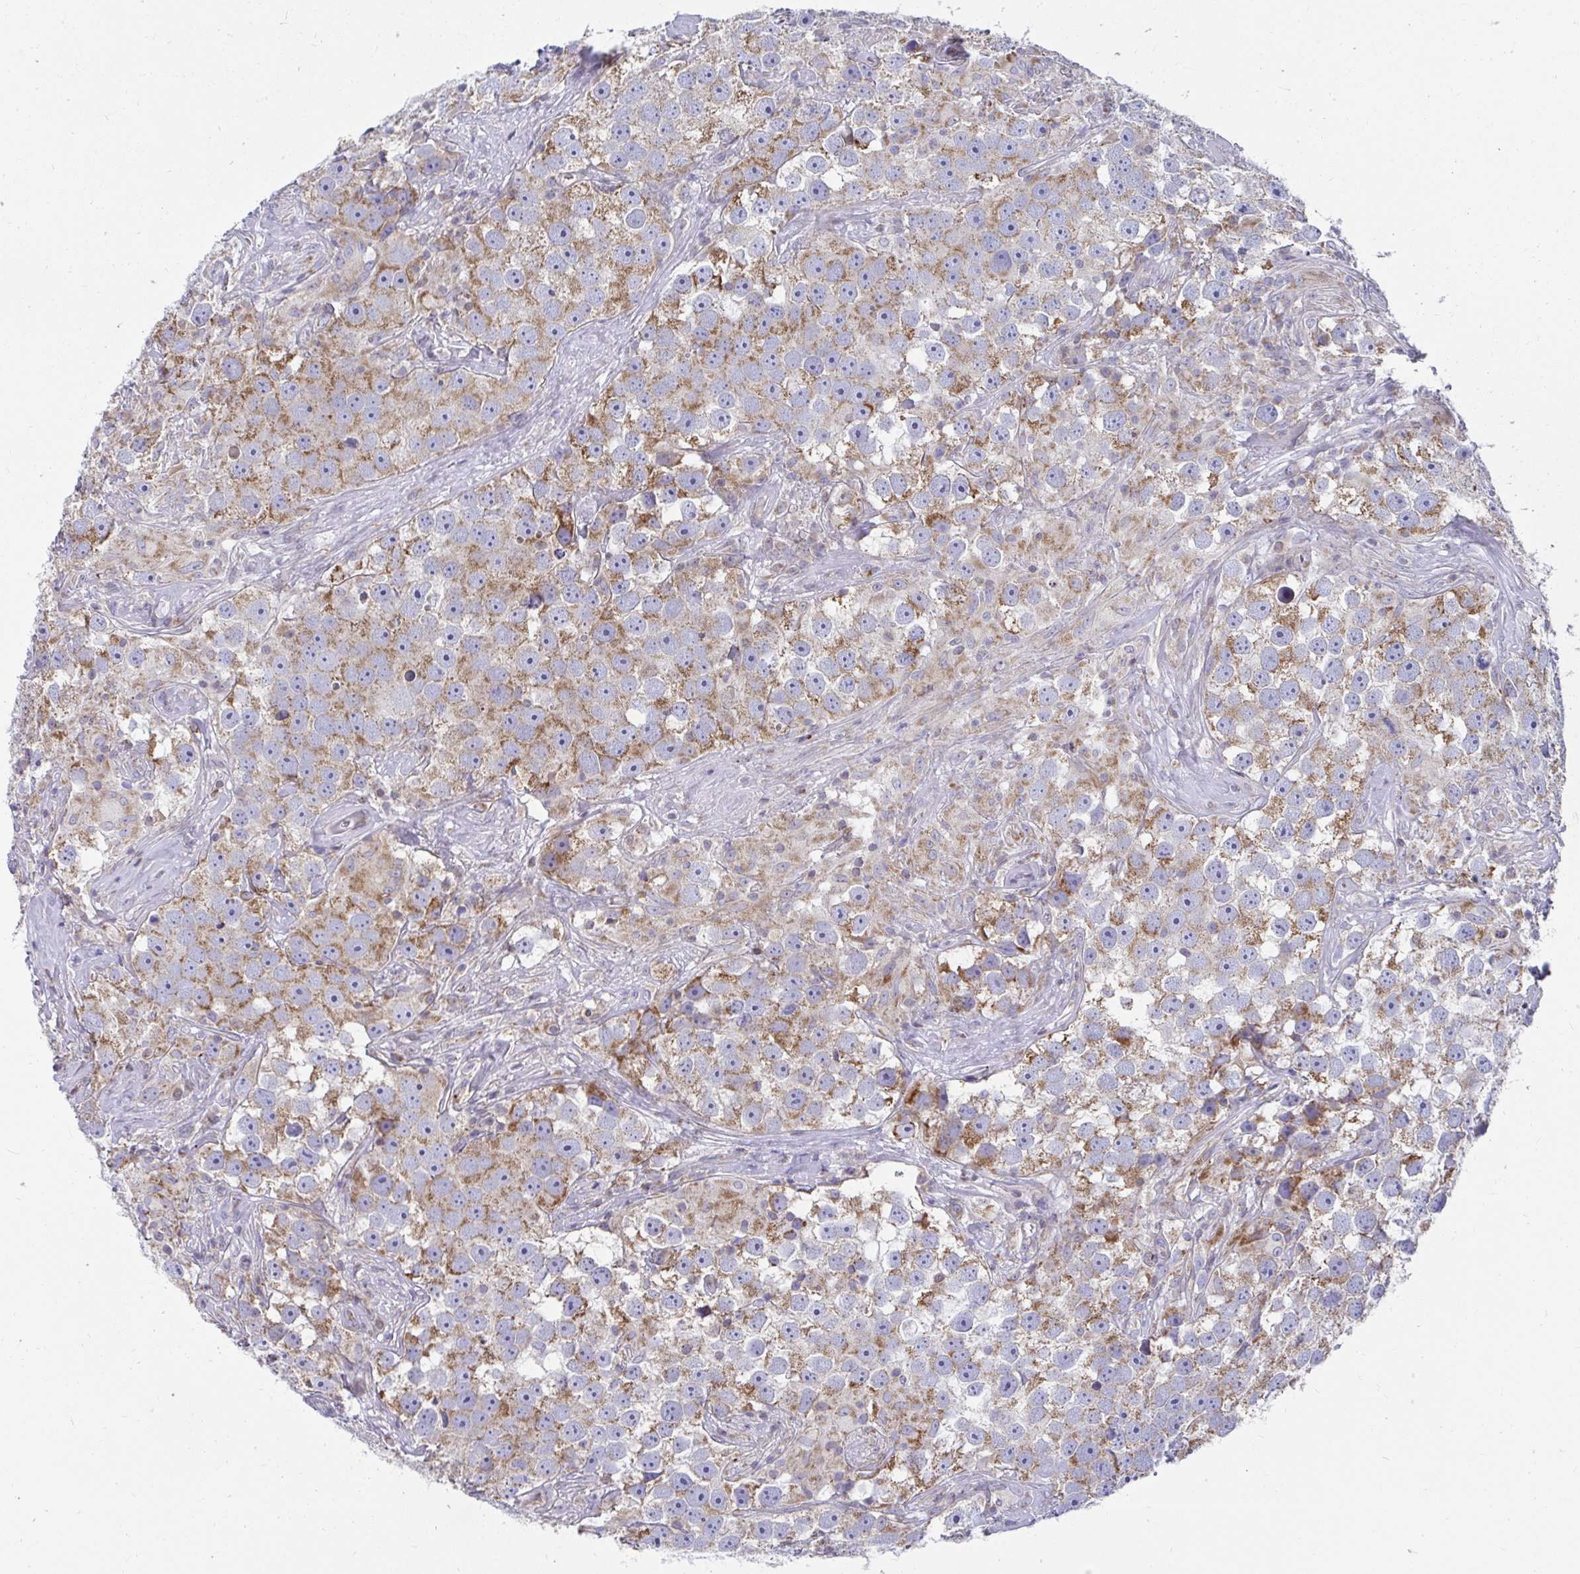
{"staining": {"intensity": "moderate", "quantity": ">75%", "location": "cytoplasmic/membranous"}, "tissue": "testis cancer", "cell_type": "Tumor cells", "image_type": "cancer", "snomed": [{"axis": "morphology", "description": "Seminoma, NOS"}, {"axis": "topography", "description": "Testis"}], "caption": "Immunohistochemistry (IHC) photomicrograph of neoplastic tissue: seminoma (testis) stained using immunohistochemistry (IHC) demonstrates medium levels of moderate protein expression localized specifically in the cytoplasmic/membranous of tumor cells, appearing as a cytoplasmic/membranous brown color.", "gene": "EXOC5", "patient": {"sex": "male", "age": 49}}